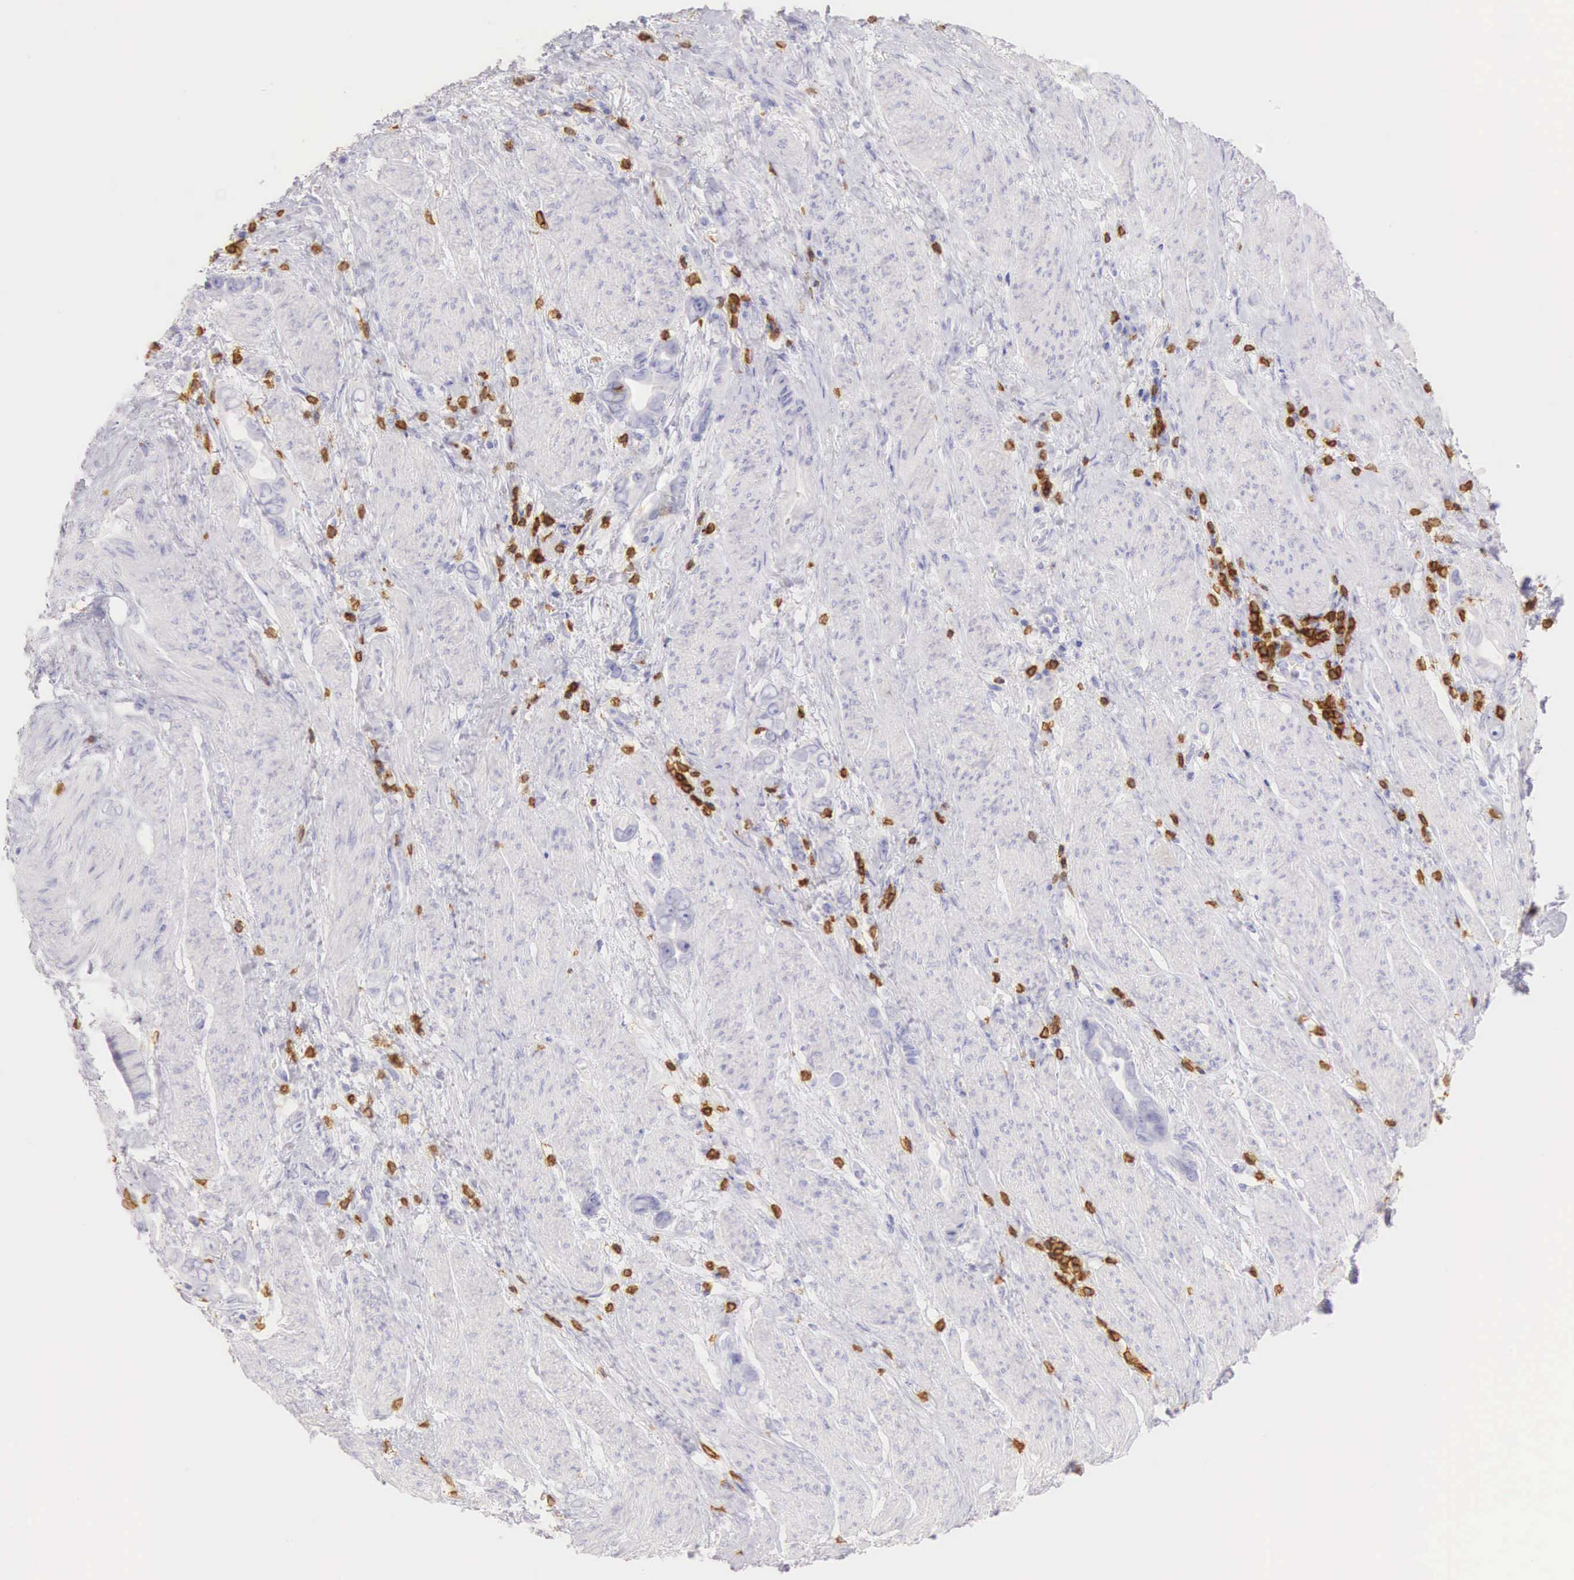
{"staining": {"intensity": "negative", "quantity": "none", "location": "none"}, "tissue": "stomach cancer", "cell_type": "Tumor cells", "image_type": "cancer", "snomed": [{"axis": "morphology", "description": "Adenocarcinoma, NOS"}, {"axis": "topography", "description": "Stomach"}], "caption": "This is an immunohistochemistry histopathology image of stomach cancer (adenocarcinoma). There is no expression in tumor cells.", "gene": "CD3E", "patient": {"sex": "male", "age": 78}}